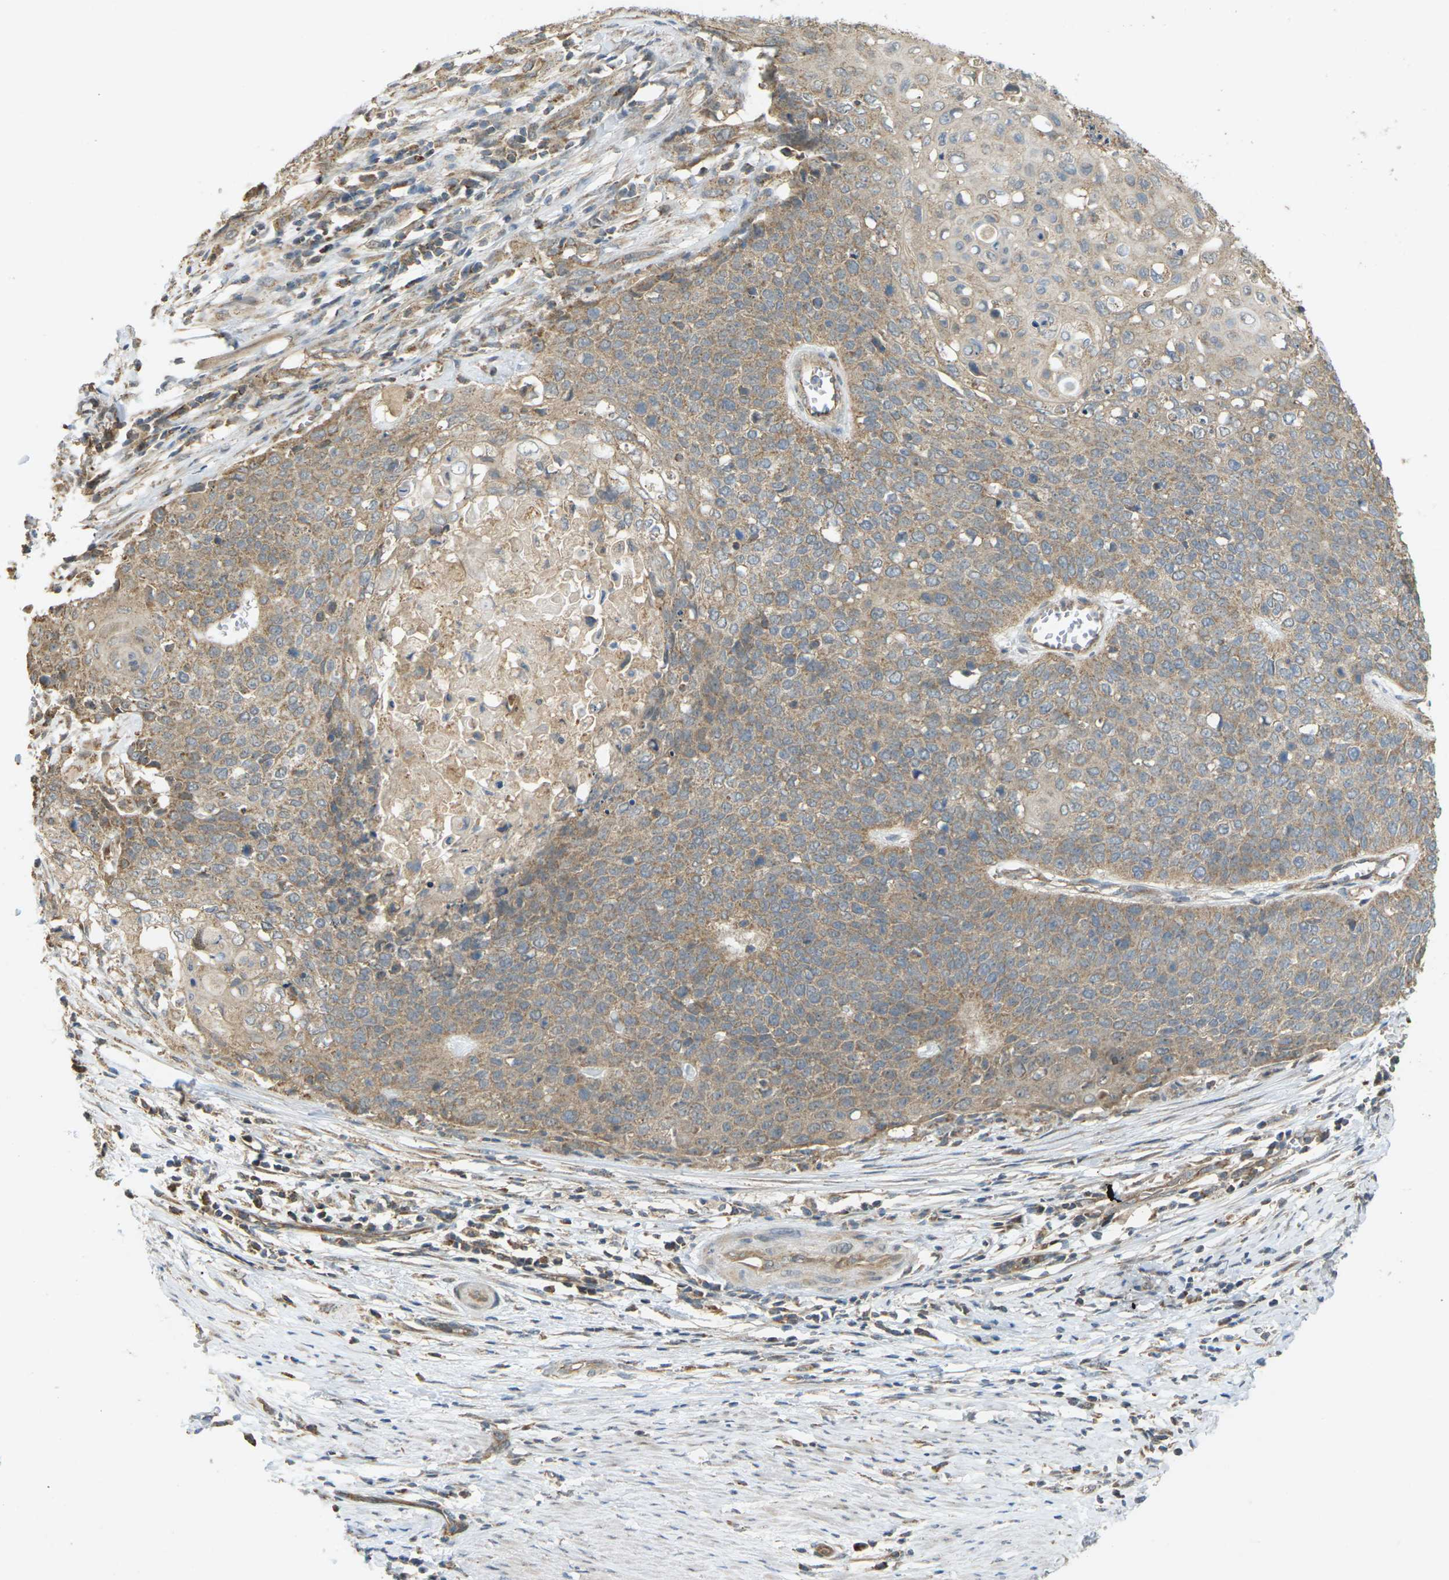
{"staining": {"intensity": "moderate", "quantity": ">75%", "location": "cytoplasmic/membranous"}, "tissue": "cervical cancer", "cell_type": "Tumor cells", "image_type": "cancer", "snomed": [{"axis": "morphology", "description": "Squamous cell carcinoma, NOS"}, {"axis": "topography", "description": "Cervix"}], "caption": "Brown immunohistochemical staining in human cervical cancer (squamous cell carcinoma) shows moderate cytoplasmic/membranous expression in approximately >75% of tumor cells.", "gene": "KSR1", "patient": {"sex": "female", "age": 39}}